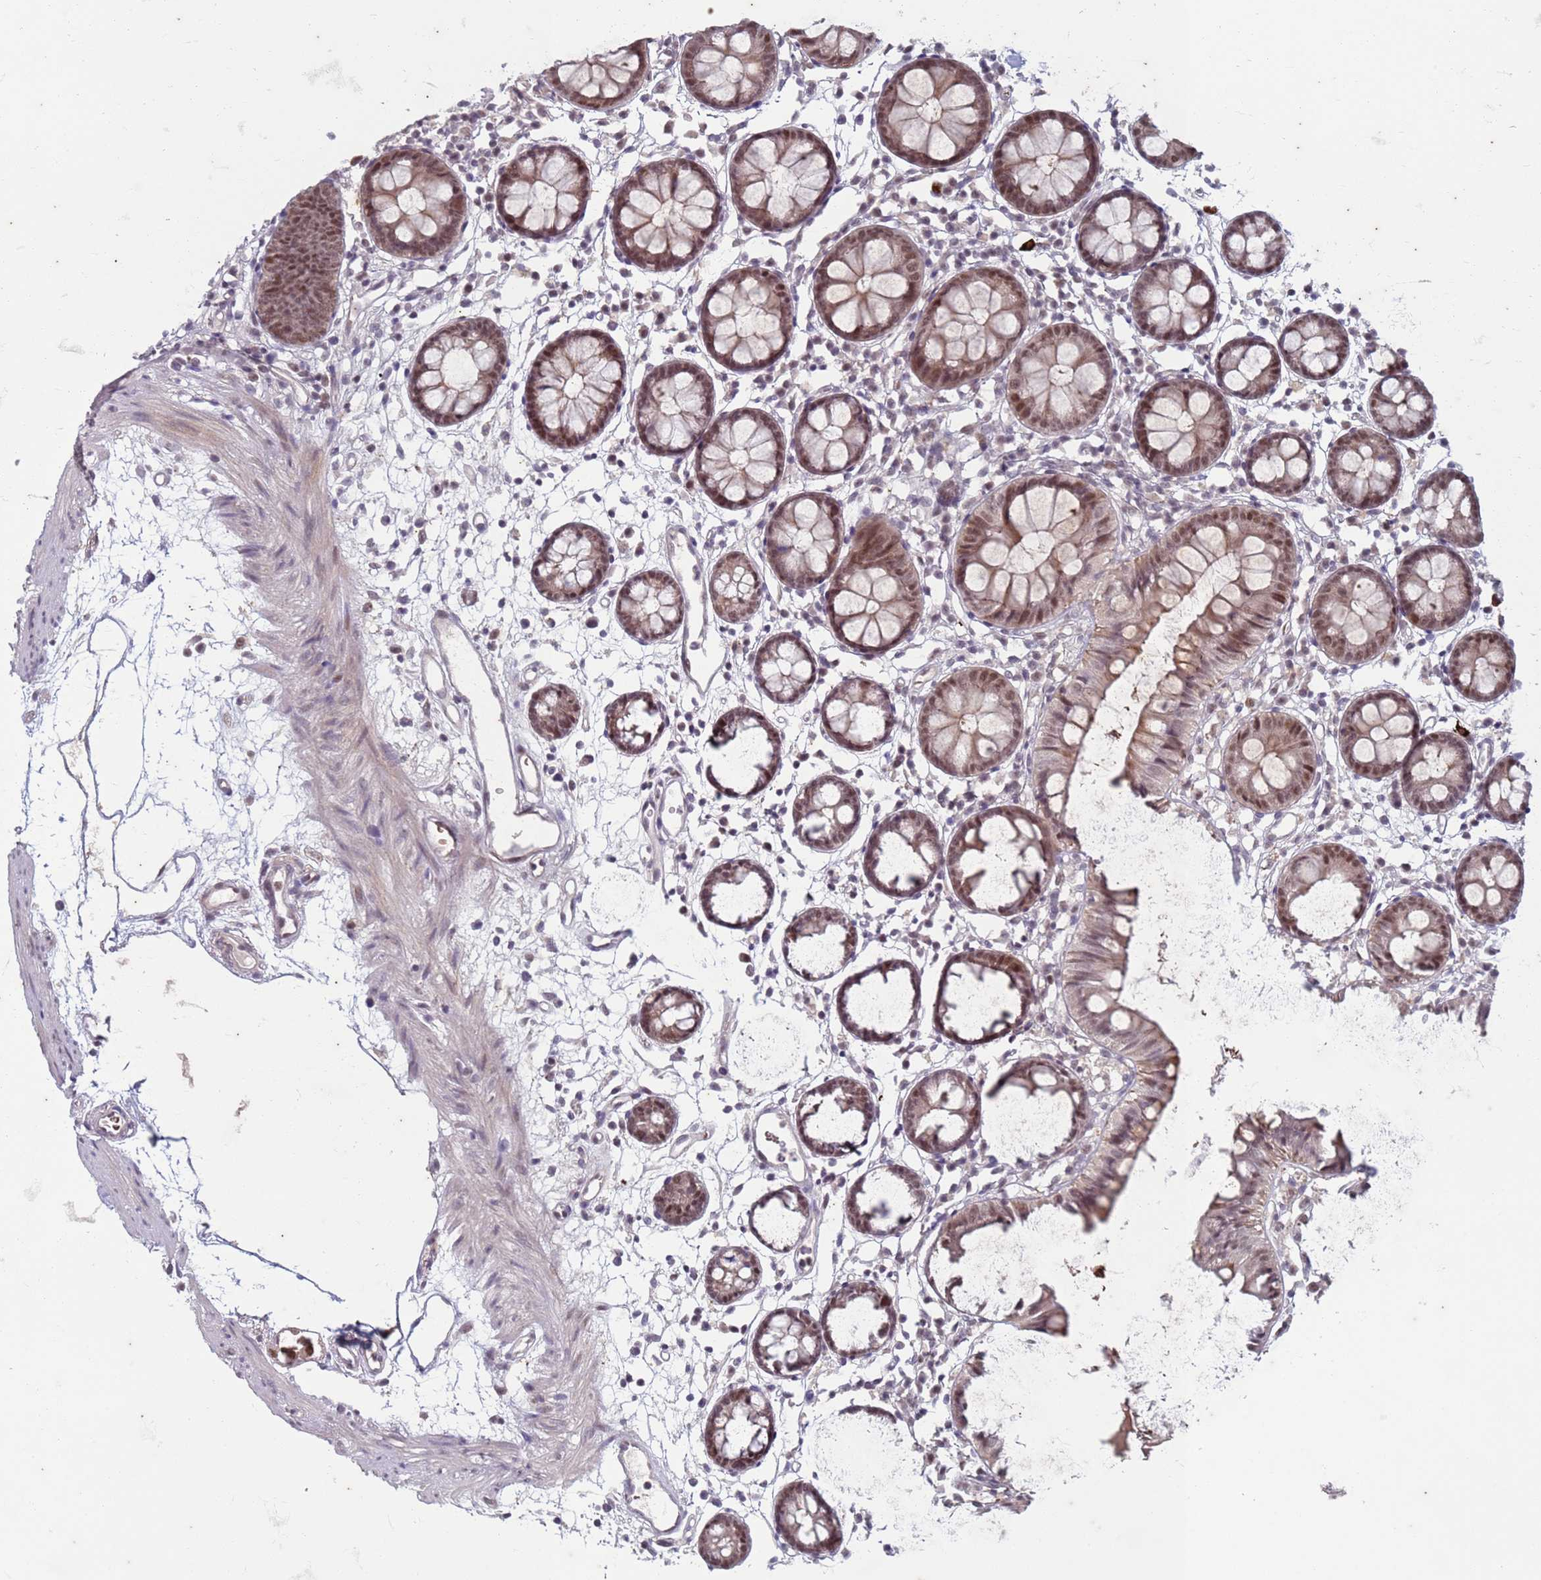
{"staining": {"intensity": "moderate", "quantity": ">75%", "location": "nuclear"}, "tissue": "colon", "cell_type": "Endothelial cells", "image_type": "normal", "snomed": [{"axis": "morphology", "description": "Normal tissue, NOS"}, {"axis": "topography", "description": "Colon"}], "caption": "Approximately >75% of endothelial cells in unremarkable colon demonstrate moderate nuclear protein positivity as visualized by brown immunohistochemical staining.", "gene": "TRMT6", "patient": {"sex": "female", "age": 84}}